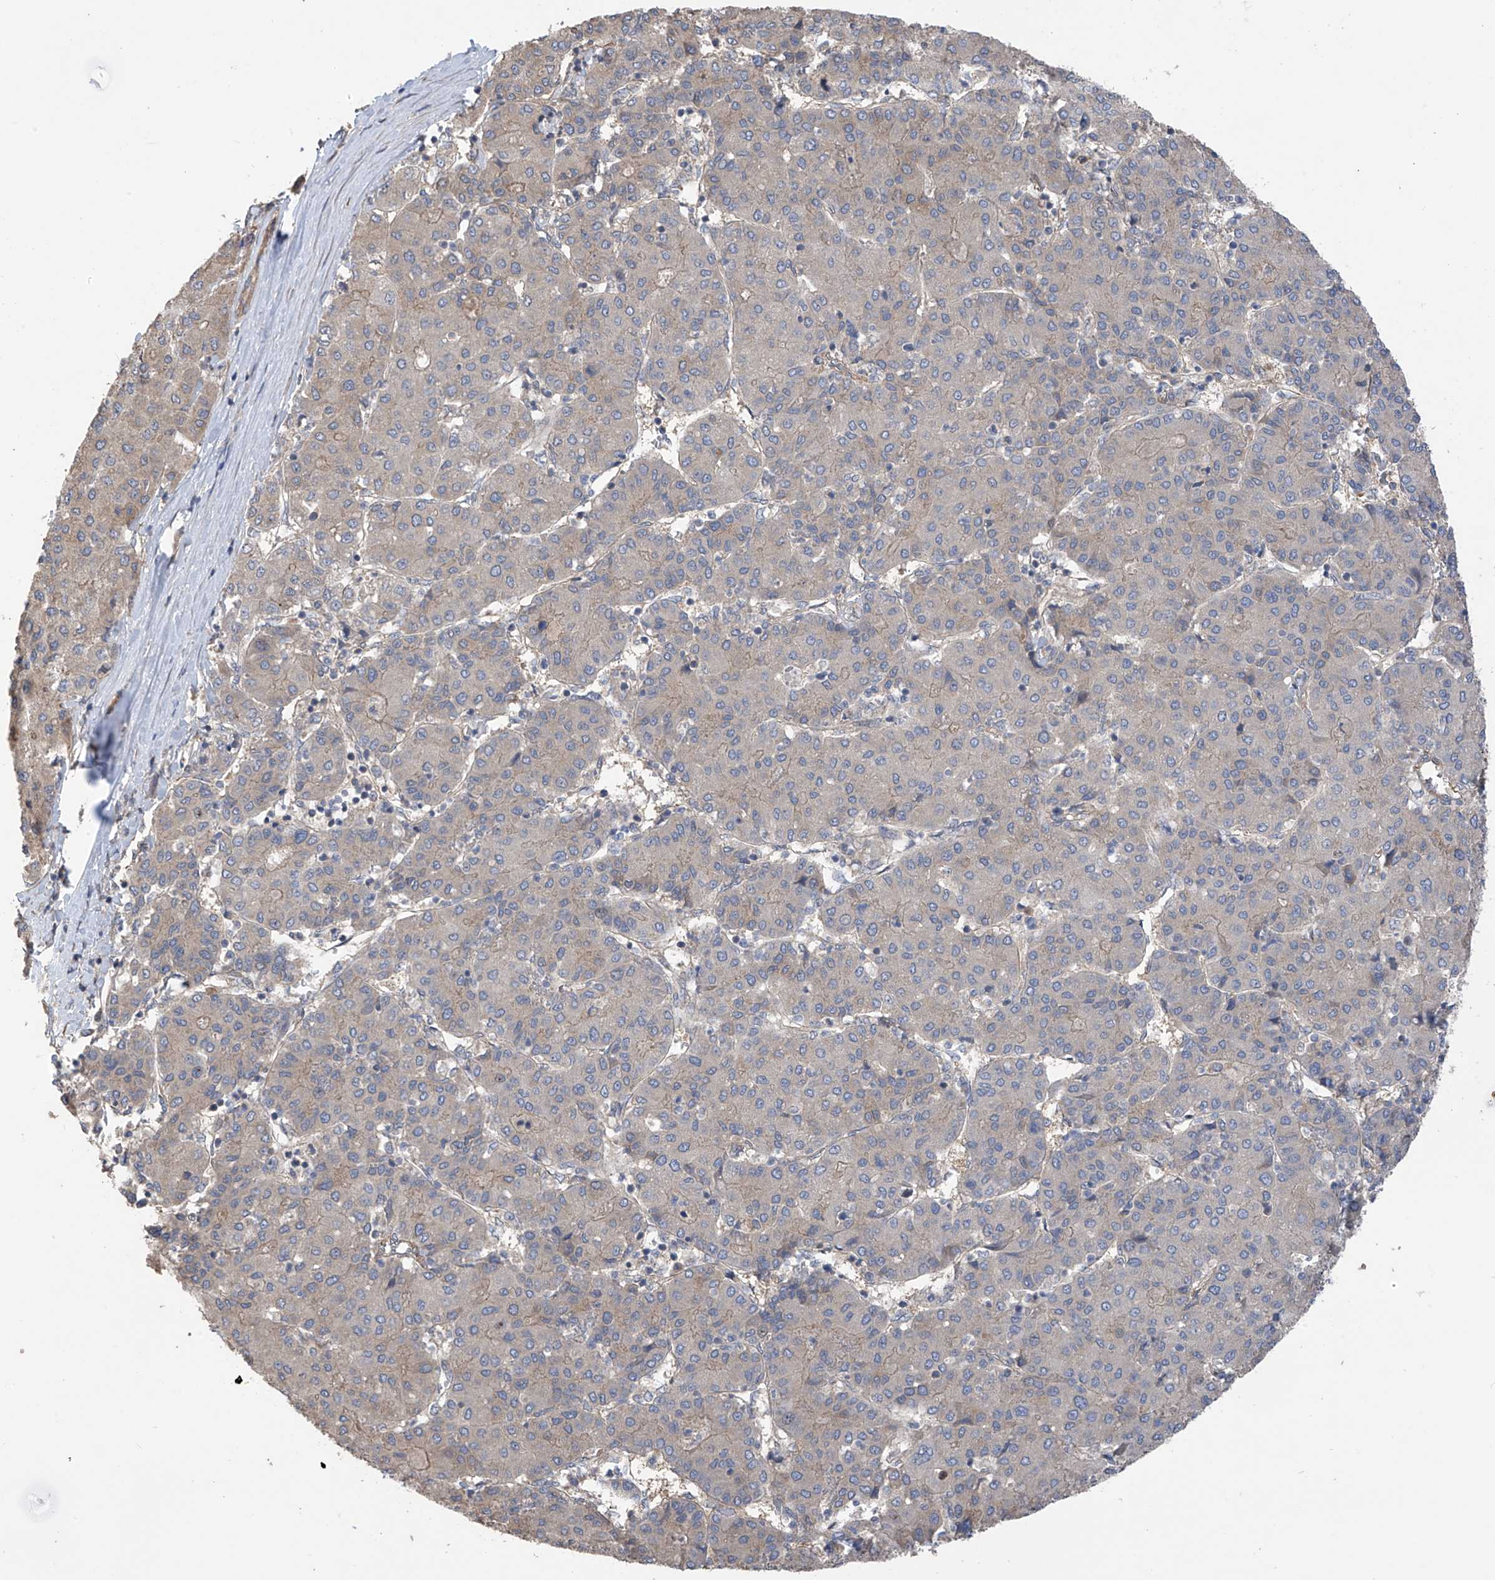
{"staining": {"intensity": "negative", "quantity": "none", "location": "none"}, "tissue": "liver cancer", "cell_type": "Tumor cells", "image_type": "cancer", "snomed": [{"axis": "morphology", "description": "Carcinoma, Hepatocellular, NOS"}, {"axis": "topography", "description": "Liver"}], "caption": "Liver cancer (hepatocellular carcinoma) stained for a protein using immunohistochemistry (IHC) displays no positivity tumor cells.", "gene": "PHACTR4", "patient": {"sex": "male", "age": 65}}